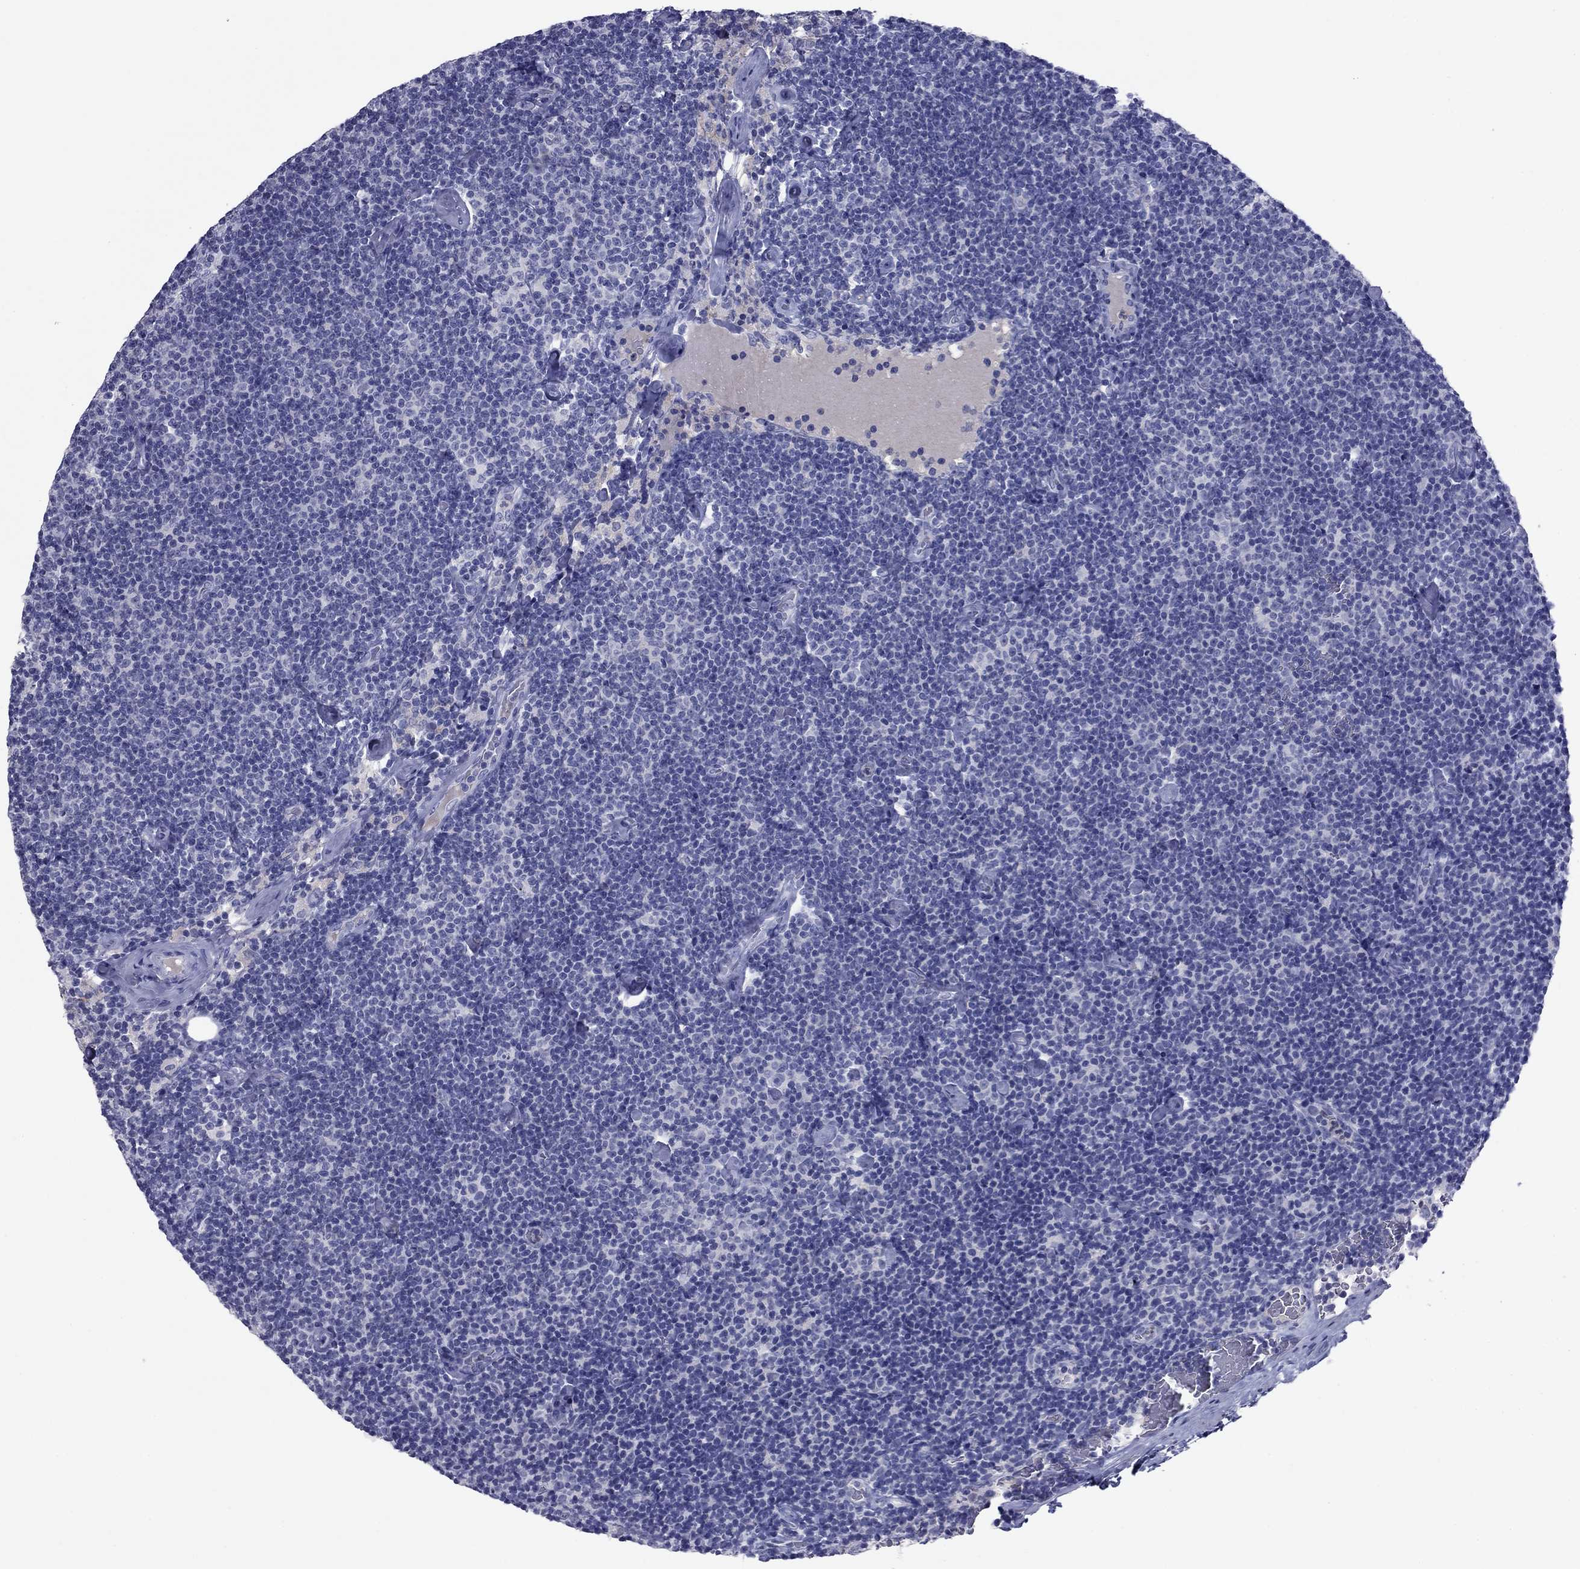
{"staining": {"intensity": "negative", "quantity": "none", "location": "none"}, "tissue": "lymphoma", "cell_type": "Tumor cells", "image_type": "cancer", "snomed": [{"axis": "morphology", "description": "Malignant lymphoma, non-Hodgkin's type, Low grade"}, {"axis": "topography", "description": "Lymph node"}], "caption": "Lymphoma stained for a protein using immunohistochemistry demonstrates no positivity tumor cells.", "gene": "CFAP119", "patient": {"sex": "male", "age": 81}}